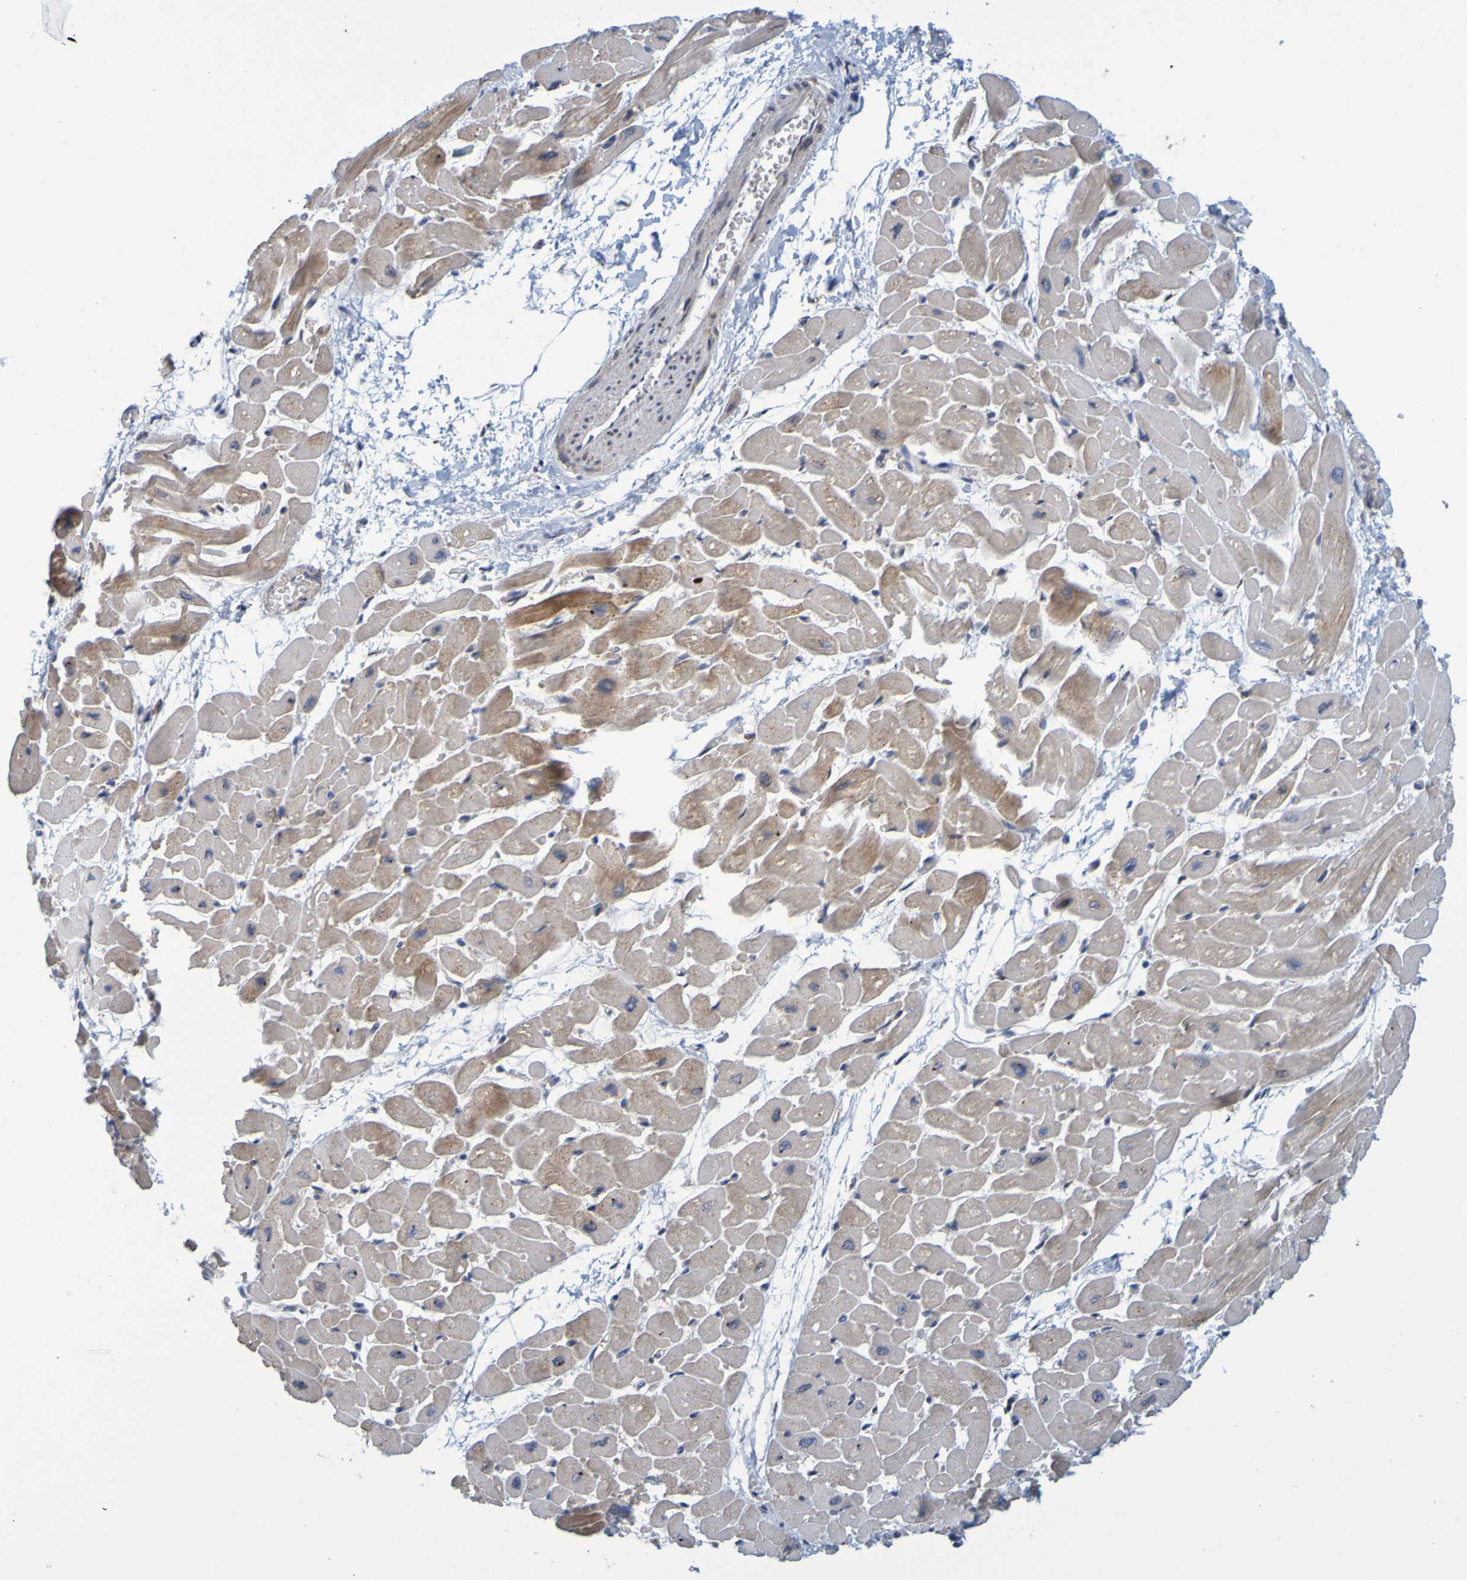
{"staining": {"intensity": "moderate", "quantity": "<25%", "location": "cytoplasmic/membranous"}, "tissue": "heart muscle", "cell_type": "Cardiomyocytes", "image_type": "normal", "snomed": [{"axis": "morphology", "description": "Normal tissue, NOS"}, {"axis": "topography", "description": "Heart"}], "caption": "Immunohistochemistry (IHC) (DAB) staining of benign human heart muscle exhibits moderate cytoplasmic/membranous protein positivity in about <25% of cardiomyocytes.", "gene": "SIL1", "patient": {"sex": "male", "age": 45}}